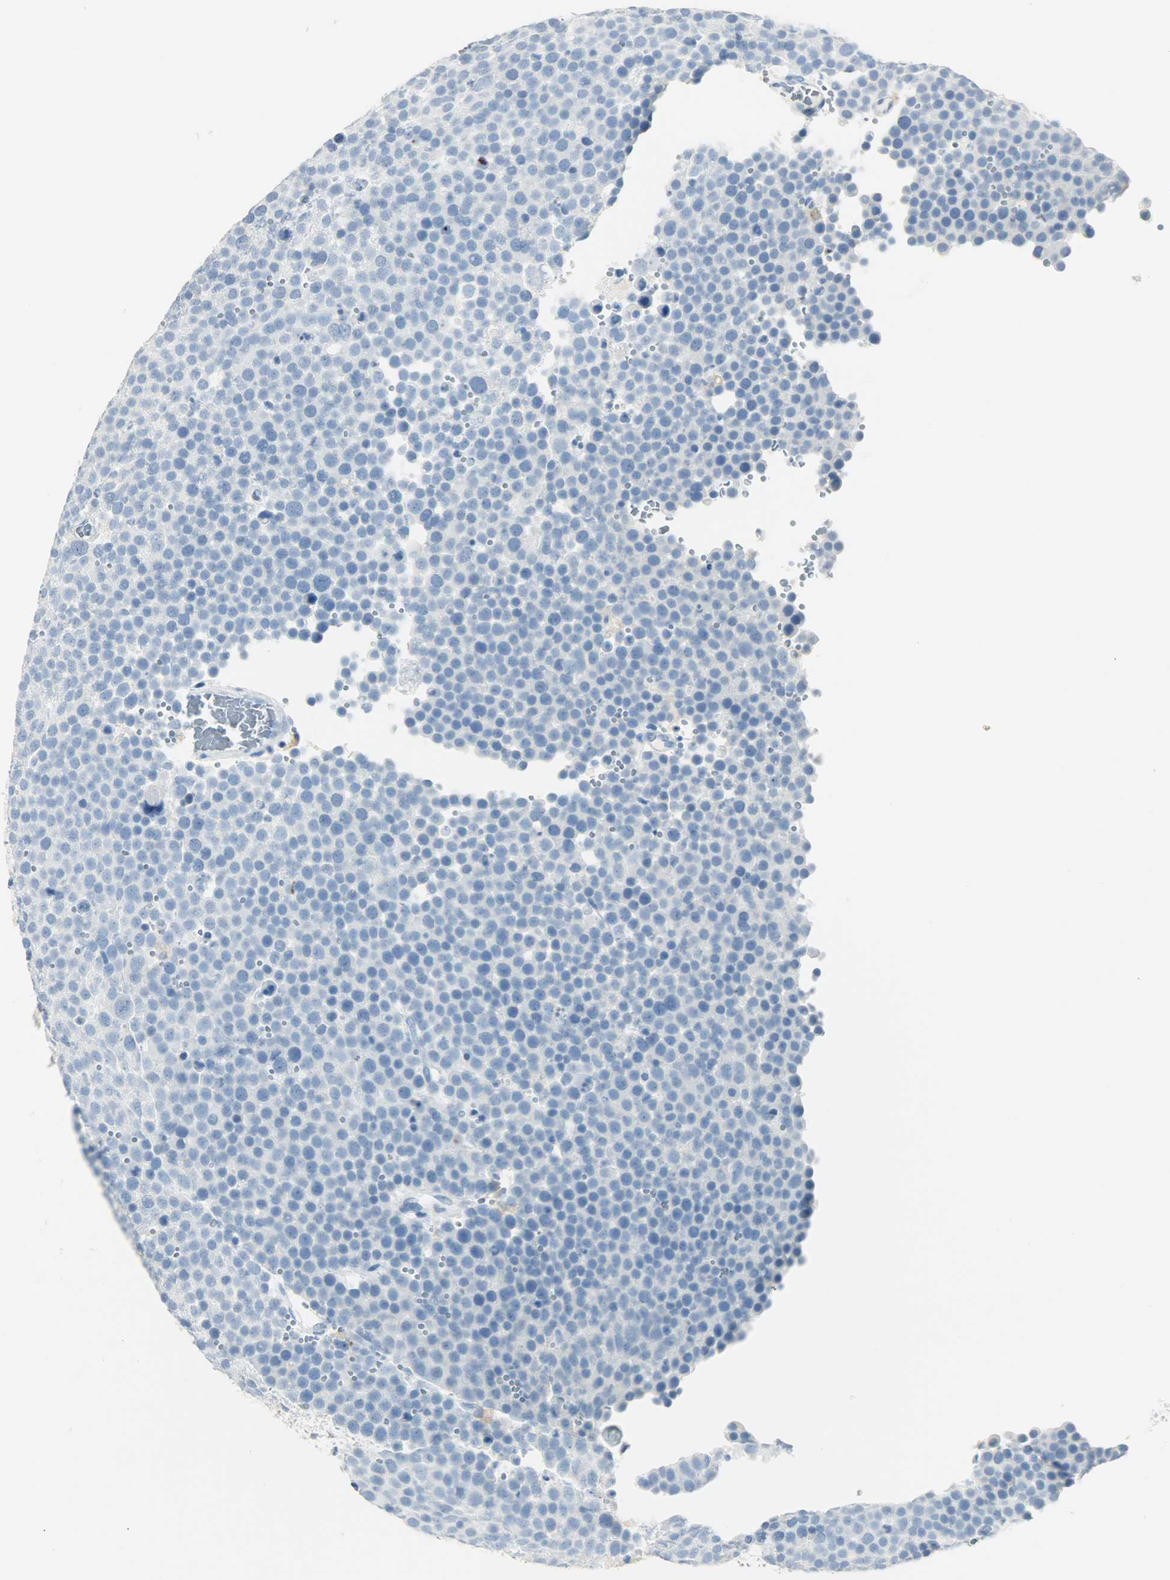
{"staining": {"intensity": "negative", "quantity": "none", "location": "none"}, "tissue": "testis cancer", "cell_type": "Tumor cells", "image_type": "cancer", "snomed": [{"axis": "morphology", "description": "Seminoma, NOS"}, {"axis": "topography", "description": "Testis"}], "caption": "Tumor cells show no significant protein positivity in seminoma (testis).", "gene": "PTPN6", "patient": {"sex": "male", "age": 71}}